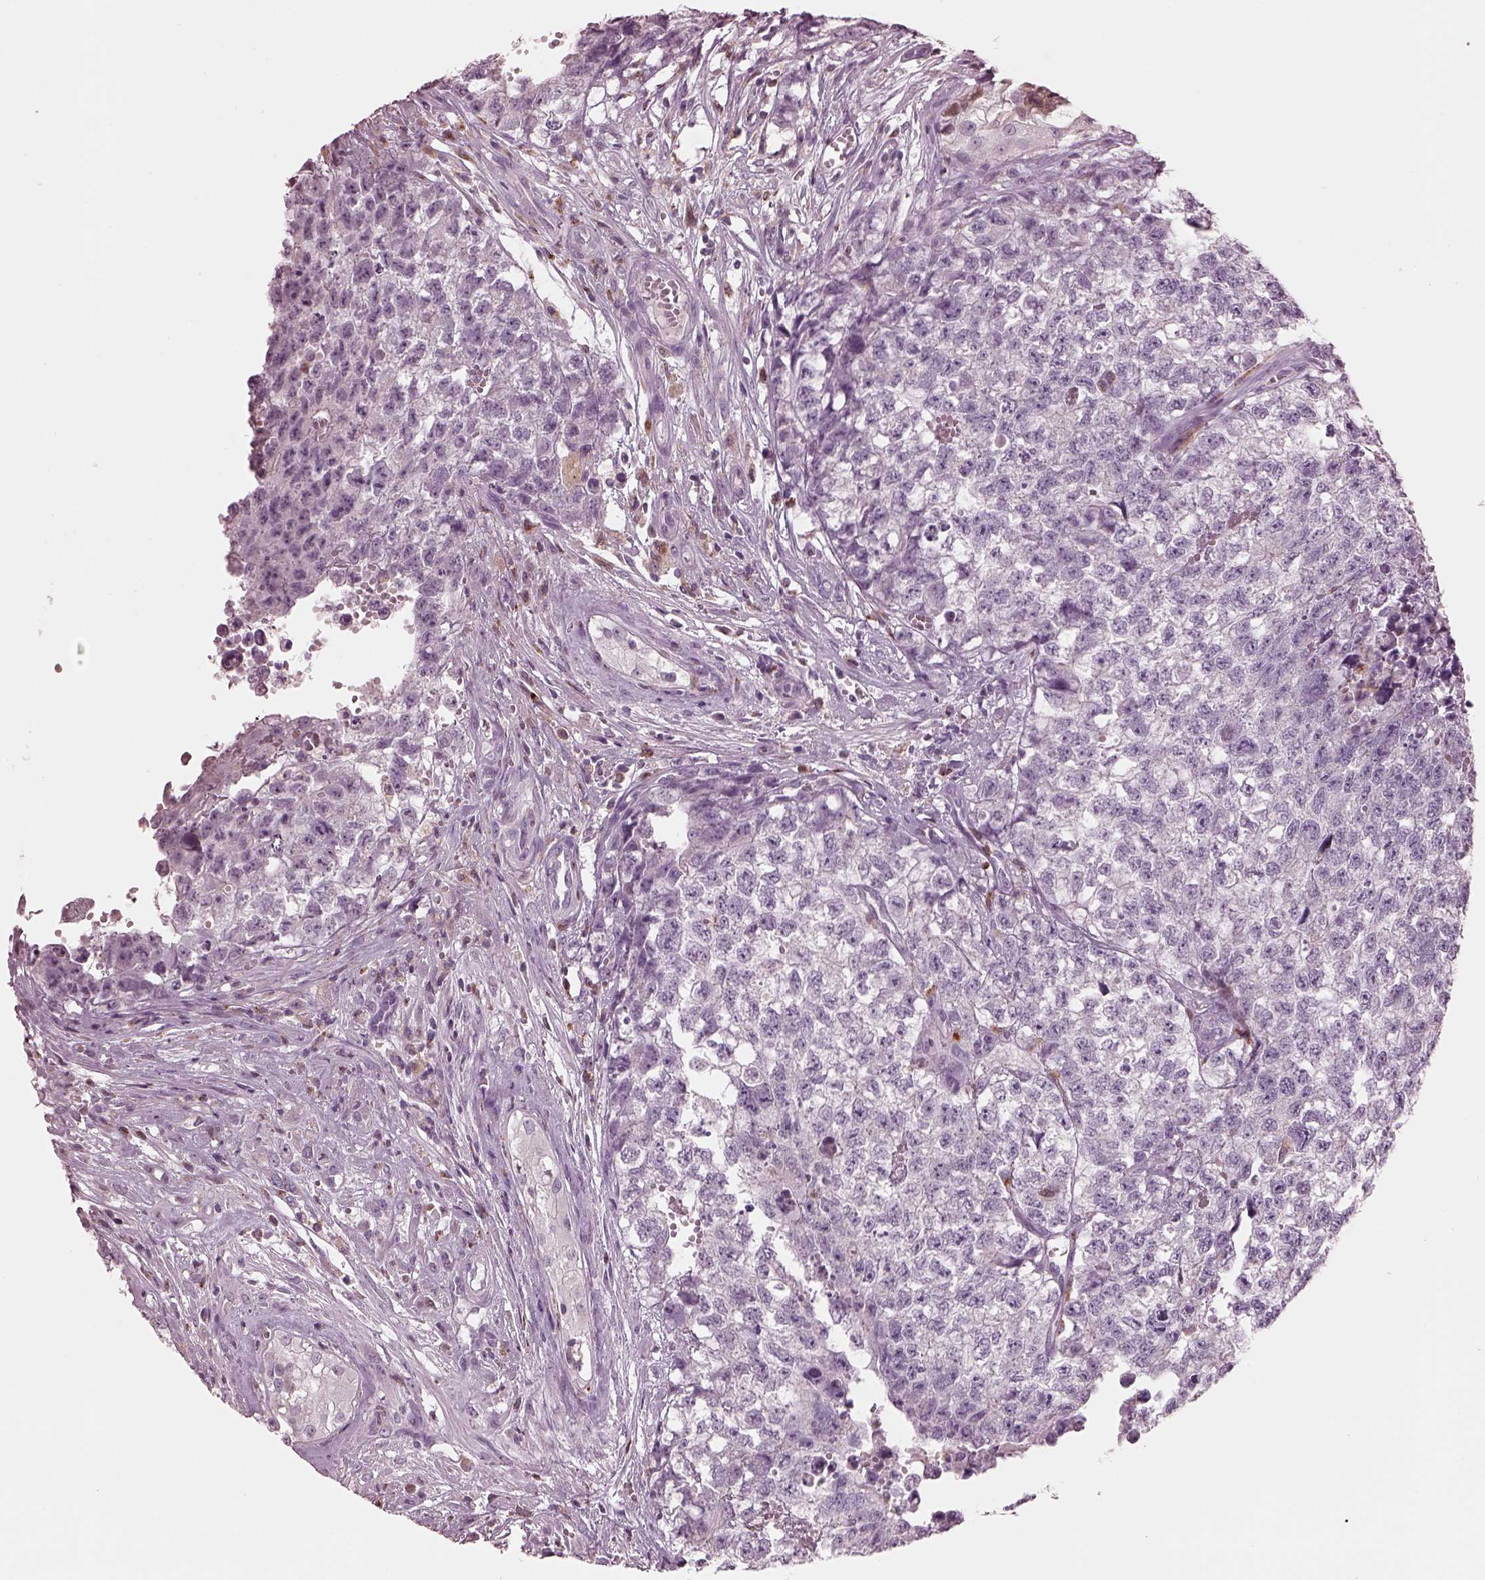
{"staining": {"intensity": "negative", "quantity": "none", "location": "none"}, "tissue": "testis cancer", "cell_type": "Tumor cells", "image_type": "cancer", "snomed": [{"axis": "morphology", "description": "Seminoma, NOS"}, {"axis": "morphology", "description": "Carcinoma, Embryonal, NOS"}, {"axis": "topography", "description": "Testis"}], "caption": "Immunohistochemistry of human testis seminoma shows no positivity in tumor cells. (Stains: DAB (3,3'-diaminobenzidine) IHC with hematoxylin counter stain, Microscopy: brightfield microscopy at high magnification).", "gene": "SLAMF8", "patient": {"sex": "male", "age": 22}}